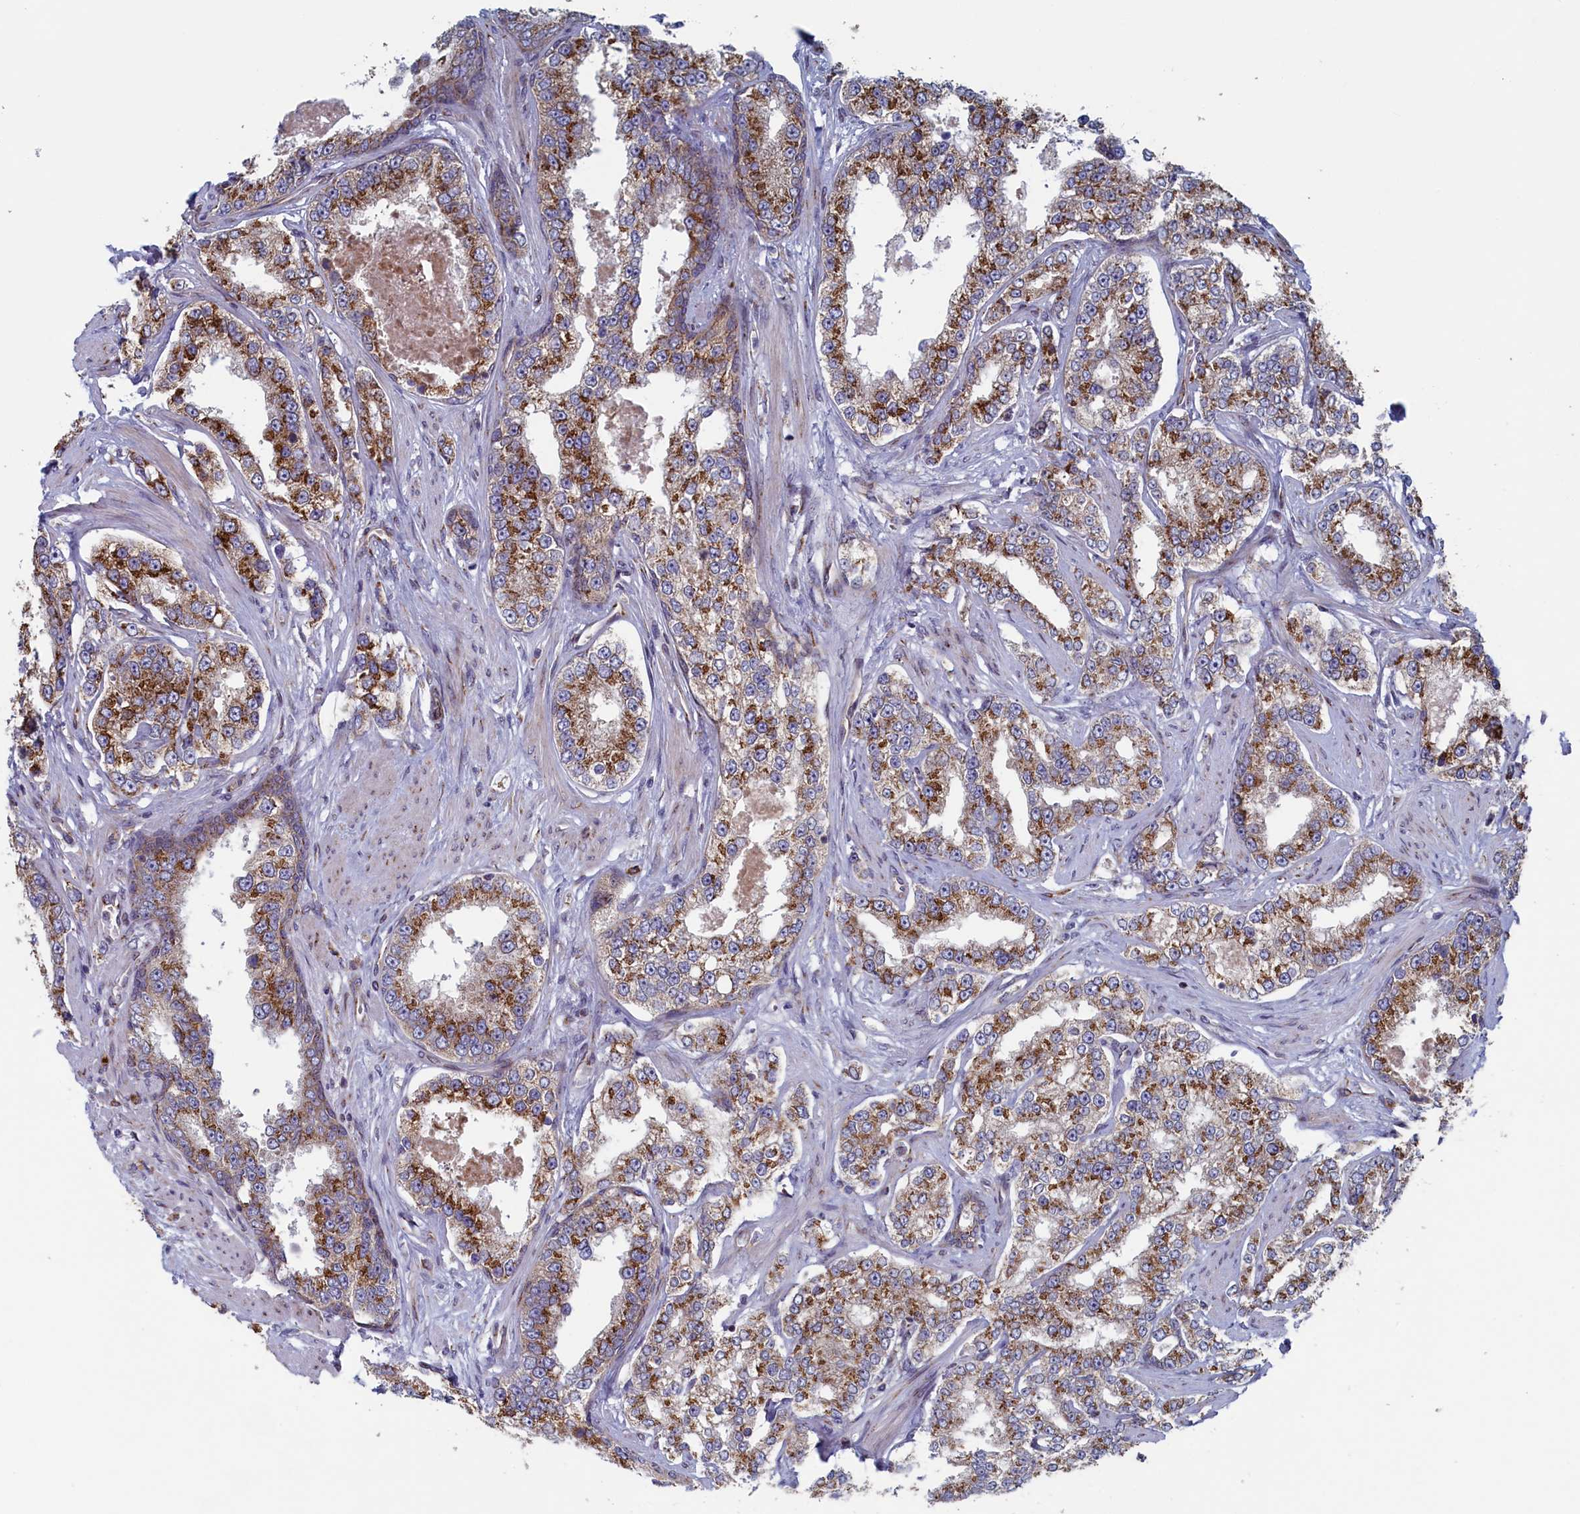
{"staining": {"intensity": "moderate", "quantity": ">75%", "location": "cytoplasmic/membranous"}, "tissue": "prostate cancer", "cell_type": "Tumor cells", "image_type": "cancer", "snomed": [{"axis": "morphology", "description": "Normal tissue, NOS"}, {"axis": "morphology", "description": "Adenocarcinoma, High grade"}, {"axis": "topography", "description": "Prostate"}], "caption": "DAB immunohistochemical staining of human high-grade adenocarcinoma (prostate) displays moderate cytoplasmic/membranous protein positivity in approximately >75% of tumor cells.", "gene": "MTFMT", "patient": {"sex": "male", "age": 83}}